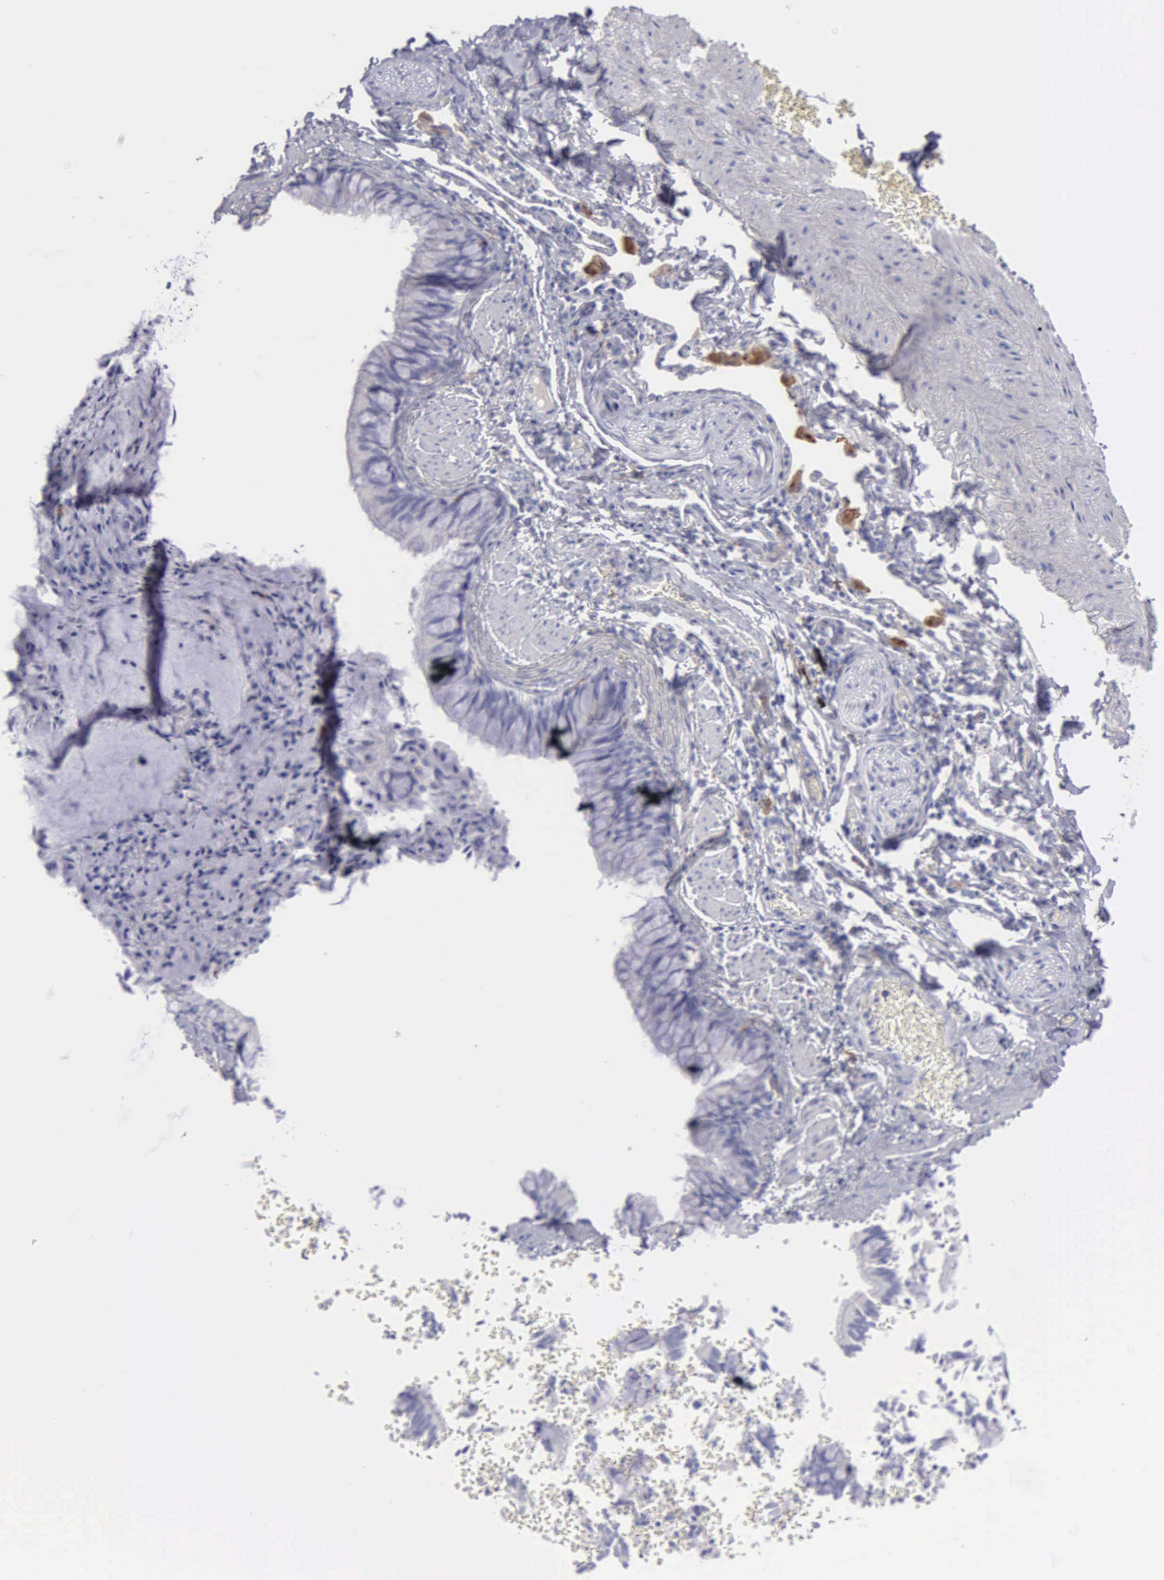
{"staining": {"intensity": "negative", "quantity": "none", "location": "none"}, "tissue": "bronchus", "cell_type": "Respiratory epithelial cells", "image_type": "normal", "snomed": [{"axis": "morphology", "description": "Normal tissue, NOS"}, {"axis": "topography", "description": "Lung"}], "caption": "Immunohistochemistry (IHC) of benign bronchus exhibits no staining in respiratory epithelial cells. (DAB IHC, high magnification).", "gene": "TYRP1", "patient": {"sex": "male", "age": 54}}